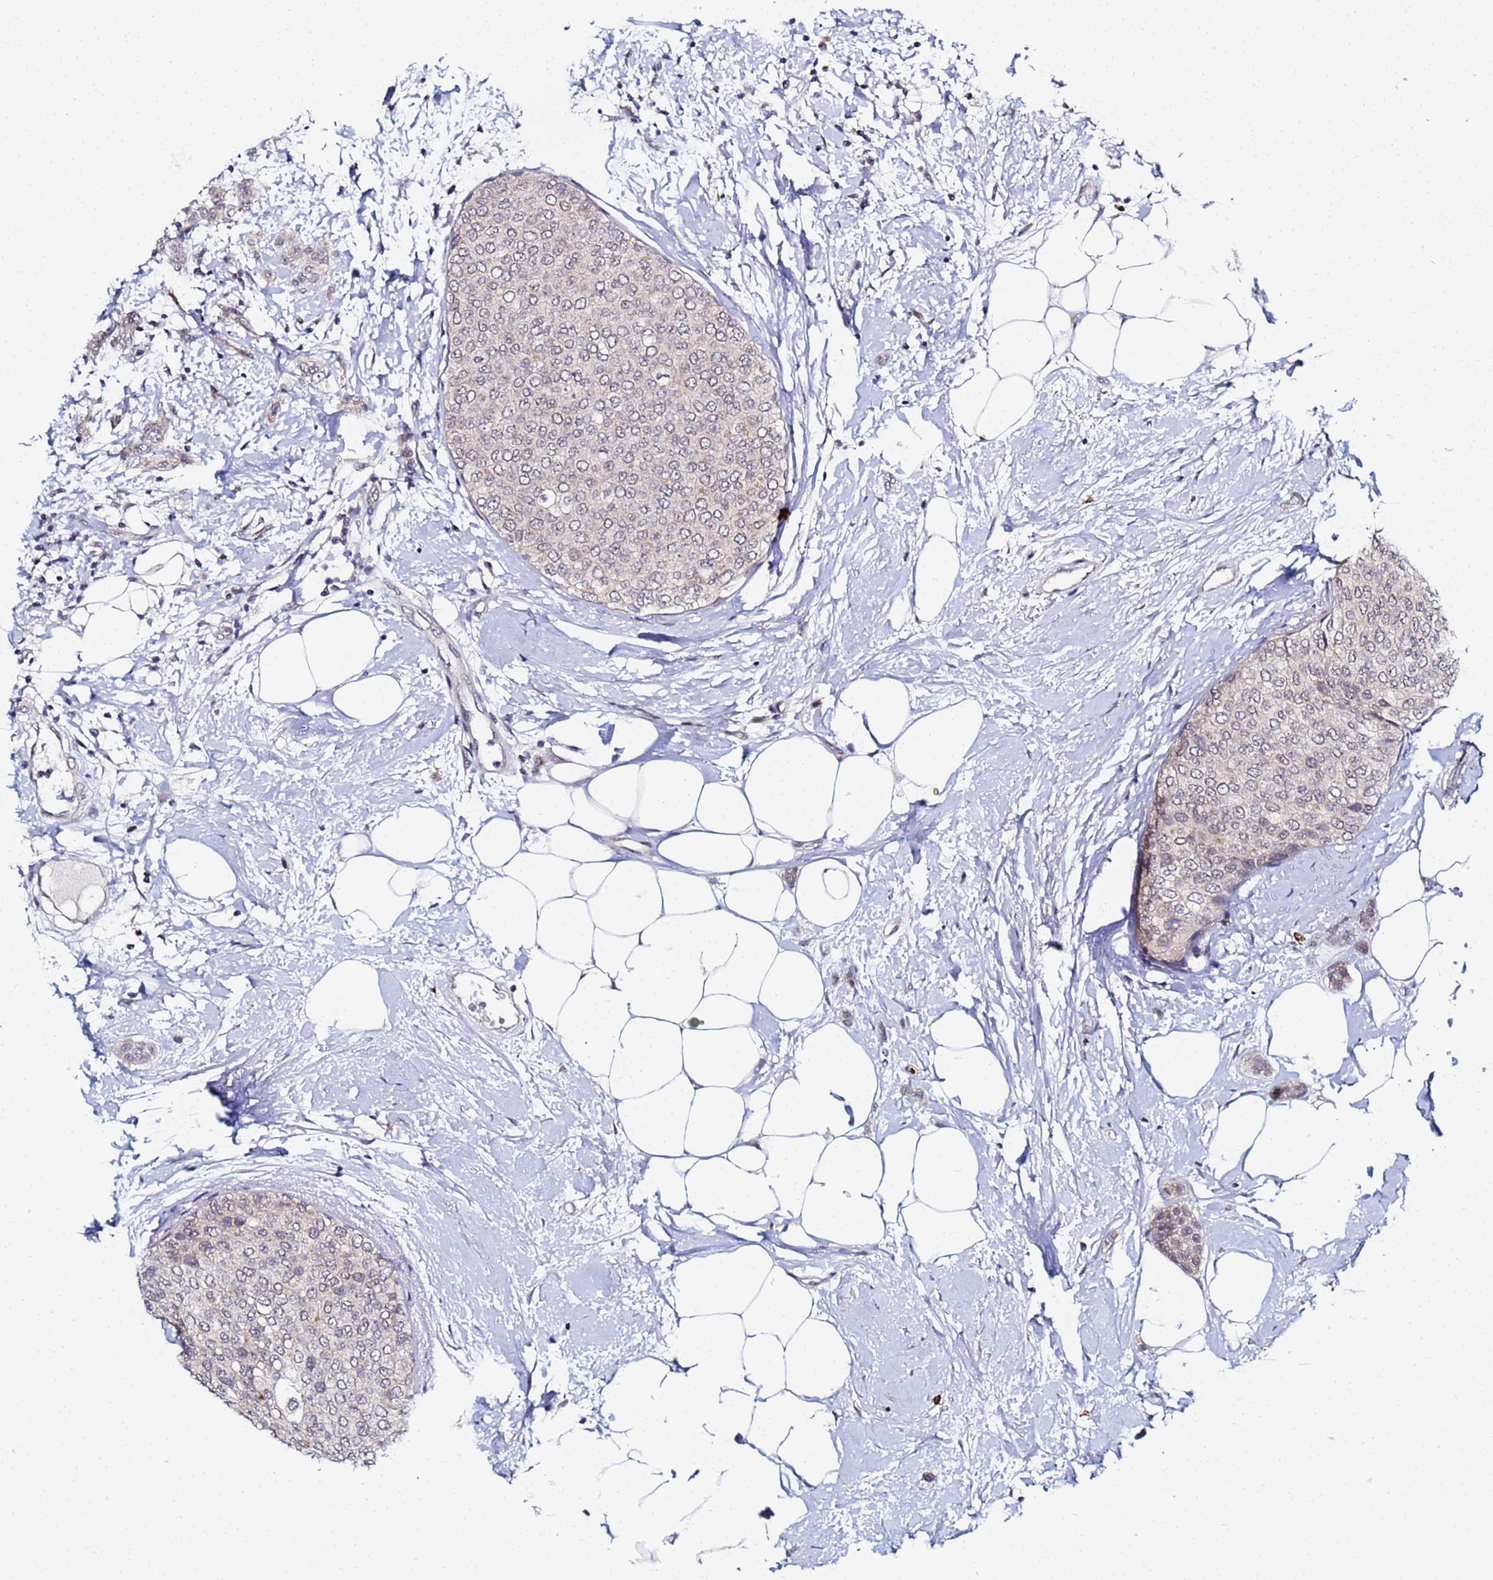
{"staining": {"intensity": "weak", "quantity": "25%-75%", "location": "cytoplasmic/membranous"}, "tissue": "breast cancer", "cell_type": "Tumor cells", "image_type": "cancer", "snomed": [{"axis": "morphology", "description": "Duct carcinoma"}, {"axis": "topography", "description": "Breast"}], "caption": "IHC image of neoplastic tissue: human infiltrating ductal carcinoma (breast) stained using IHC demonstrates low levels of weak protein expression localized specifically in the cytoplasmic/membranous of tumor cells, appearing as a cytoplasmic/membranous brown color.", "gene": "MTCL1", "patient": {"sex": "female", "age": 72}}